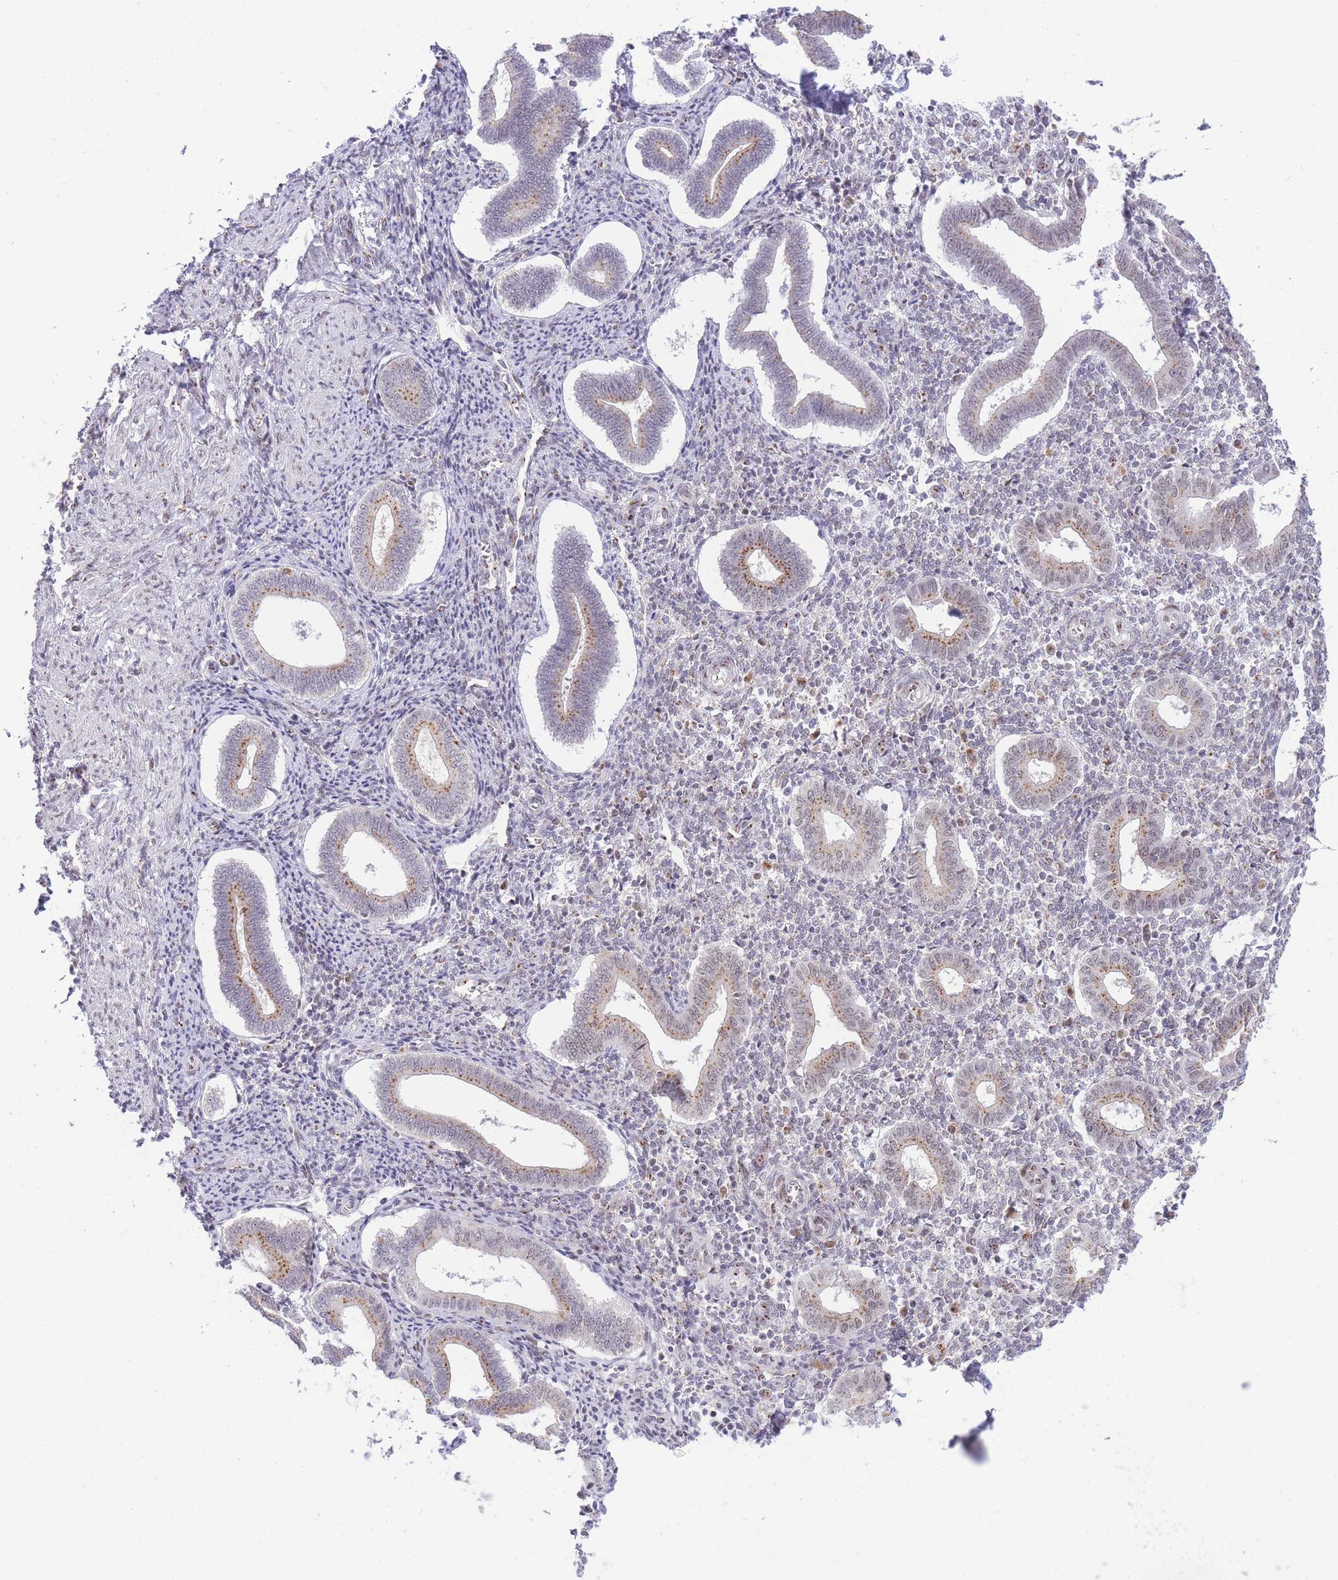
{"staining": {"intensity": "moderate", "quantity": "<25%", "location": "cytoplasmic/membranous"}, "tissue": "endometrium", "cell_type": "Cells in endometrial stroma", "image_type": "normal", "snomed": [{"axis": "morphology", "description": "Normal tissue, NOS"}, {"axis": "topography", "description": "Endometrium"}], "caption": "Endometrium stained with a brown dye demonstrates moderate cytoplasmic/membranous positive positivity in approximately <25% of cells in endometrial stroma.", "gene": "INO80C", "patient": {"sex": "female", "age": 44}}